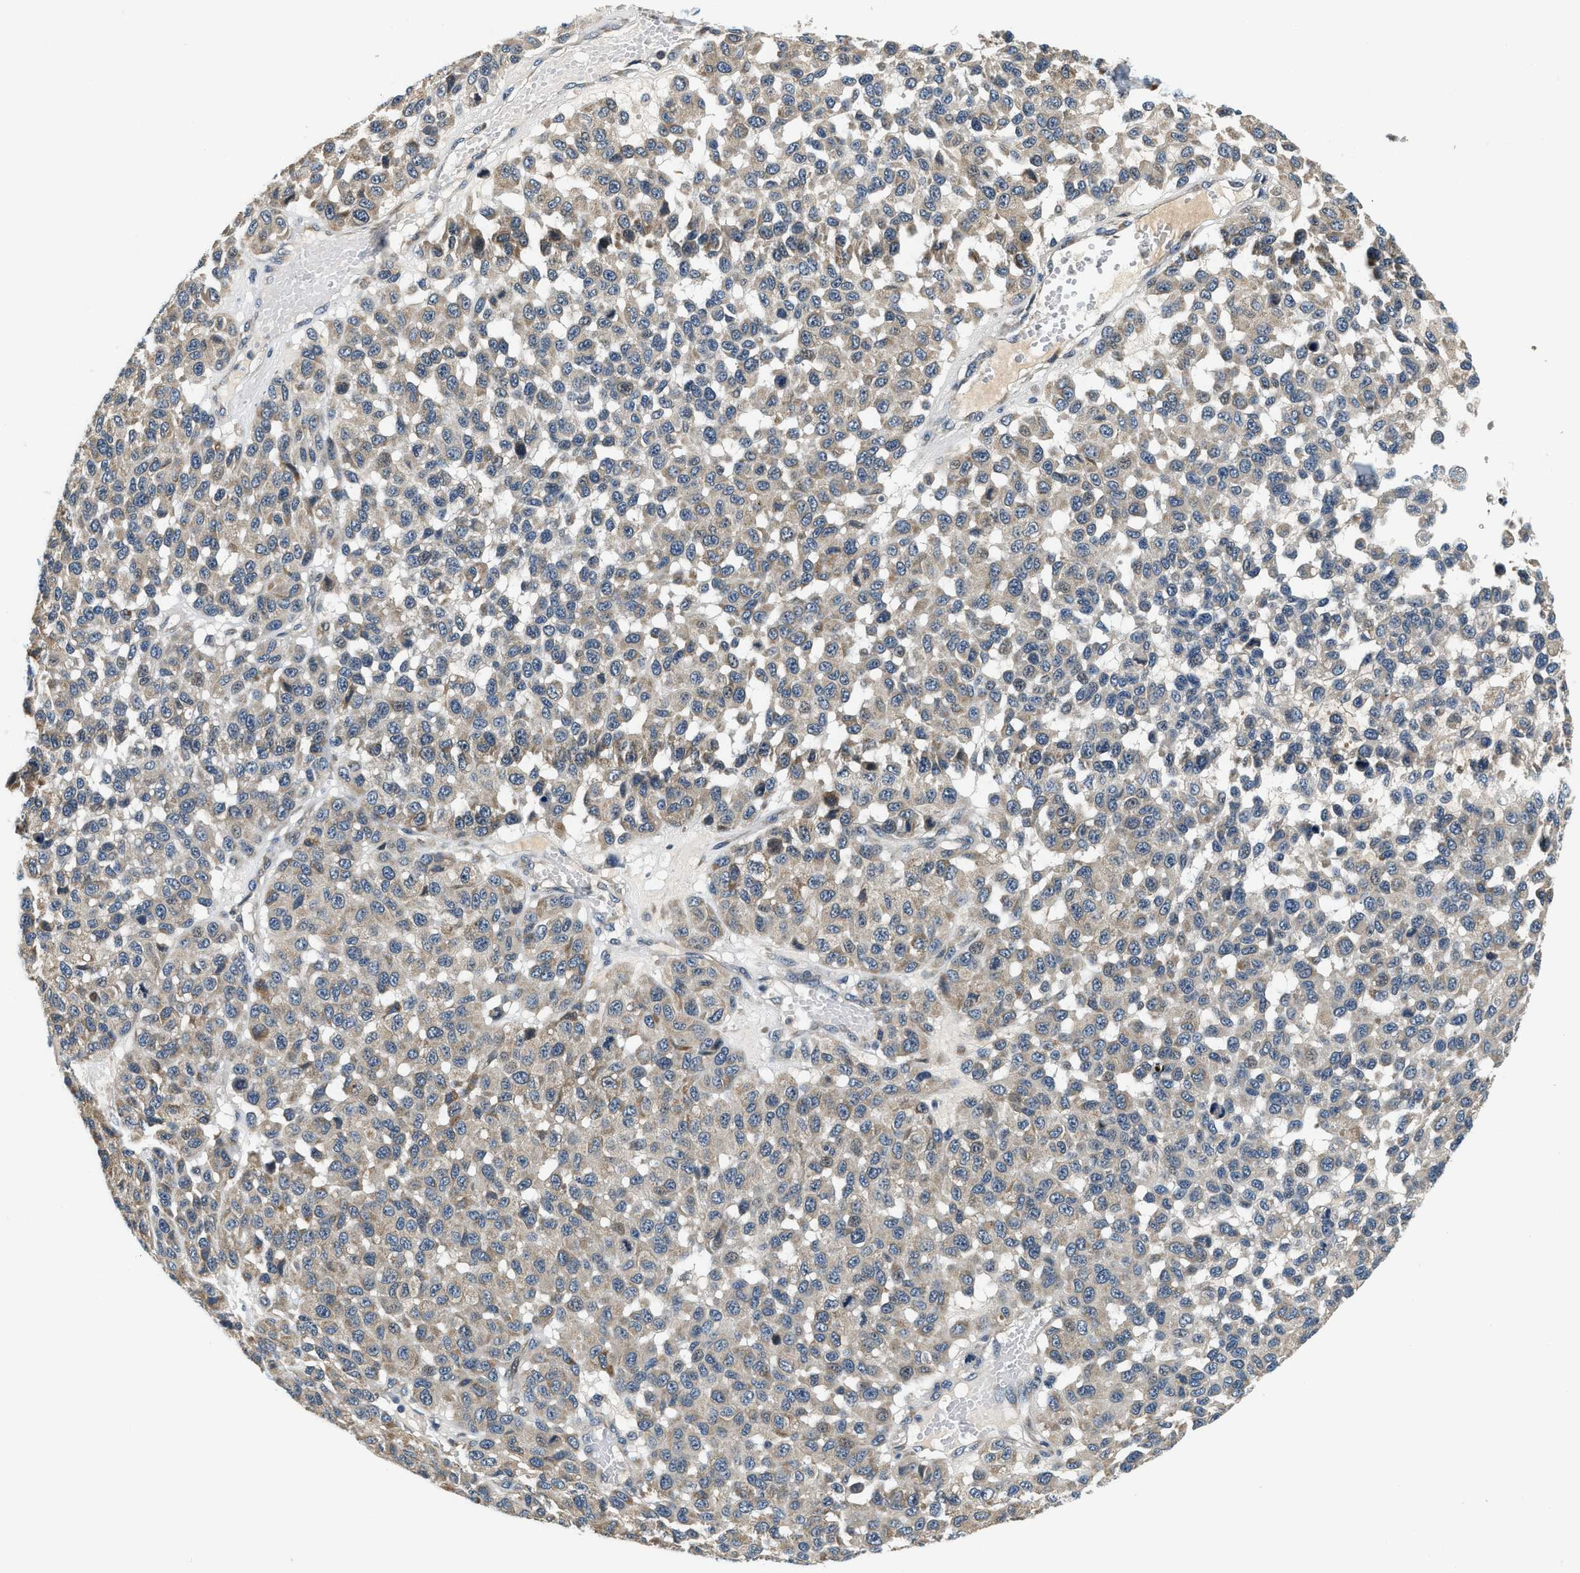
{"staining": {"intensity": "moderate", "quantity": ">75%", "location": "cytoplasmic/membranous"}, "tissue": "melanoma", "cell_type": "Tumor cells", "image_type": "cancer", "snomed": [{"axis": "morphology", "description": "Malignant melanoma, NOS"}, {"axis": "topography", "description": "Skin"}], "caption": "Immunohistochemistry (IHC) (DAB (3,3'-diaminobenzidine)) staining of human malignant melanoma exhibits moderate cytoplasmic/membranous protein staining in about >75% of tumor cells. Using DAB (3,3'-diaminobenzidine) (brown) and hematoxylin (blue) stains, captured at high magnification using brightfield microscopy.", "gene": "YAE1", "patient": {"sex": "male", "age": 62}}